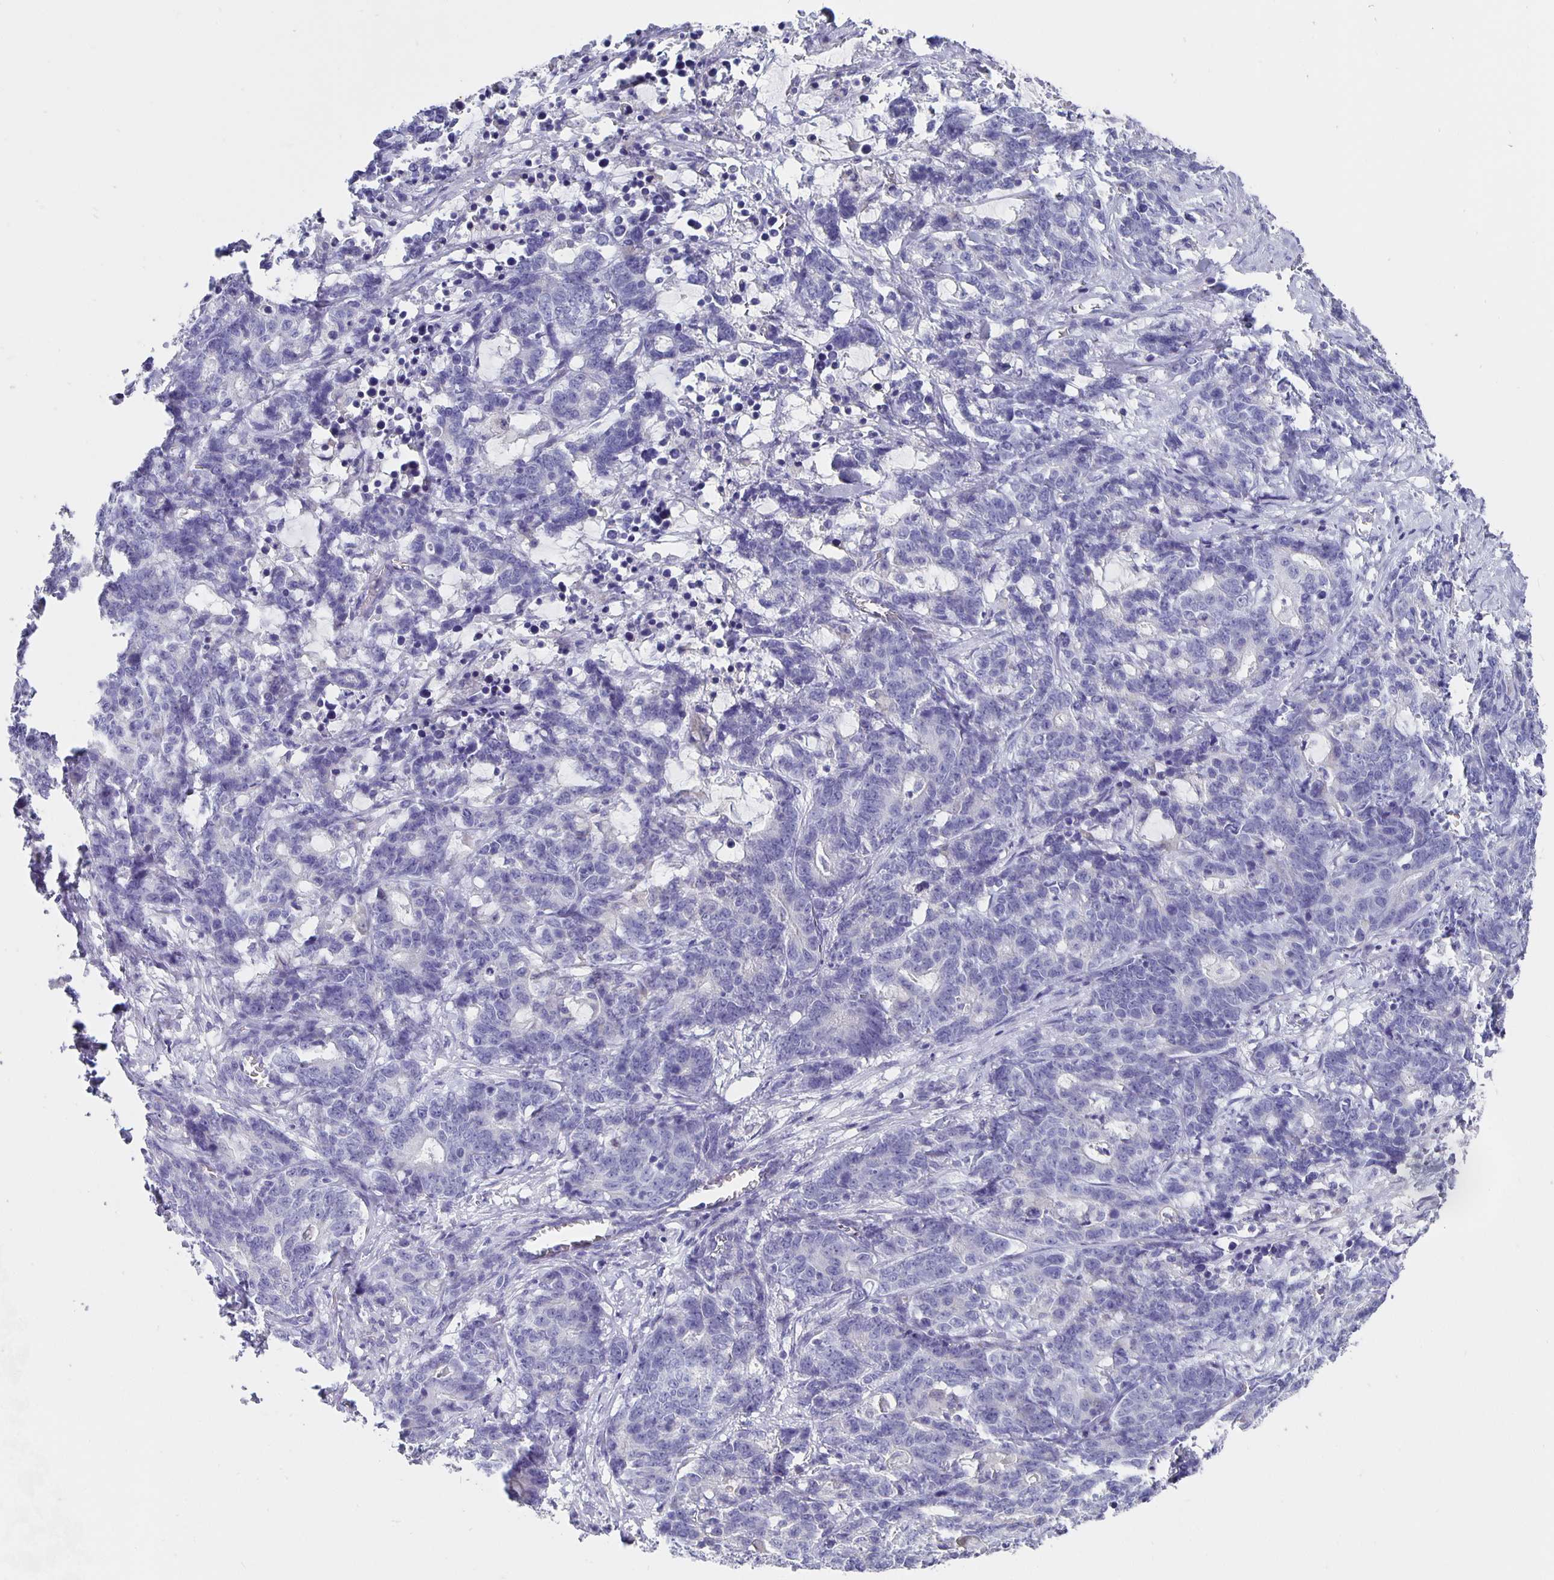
{"staining": {"intensity": "negative", "quantity": "none", "location": "none"}, "tissue": "stomach cancer", "cell_type": "Tumor cells", "image_type": "cancer", "snomed": [{"axis": "morphology", "description": "Normal tissue, NOS"}, {"axis": "morphology", "description": "Adenocarcinoma, NOS"}, {"axis": "topography", "description": "Stomach"}], "caption": "High power microscopy image of an immunohistochemistry photomicrograph of stomach cancer, revealing no significant expression in tumor cells.", "gene": "CFAP74", "patient": {"sex": "female", "age": 64}}